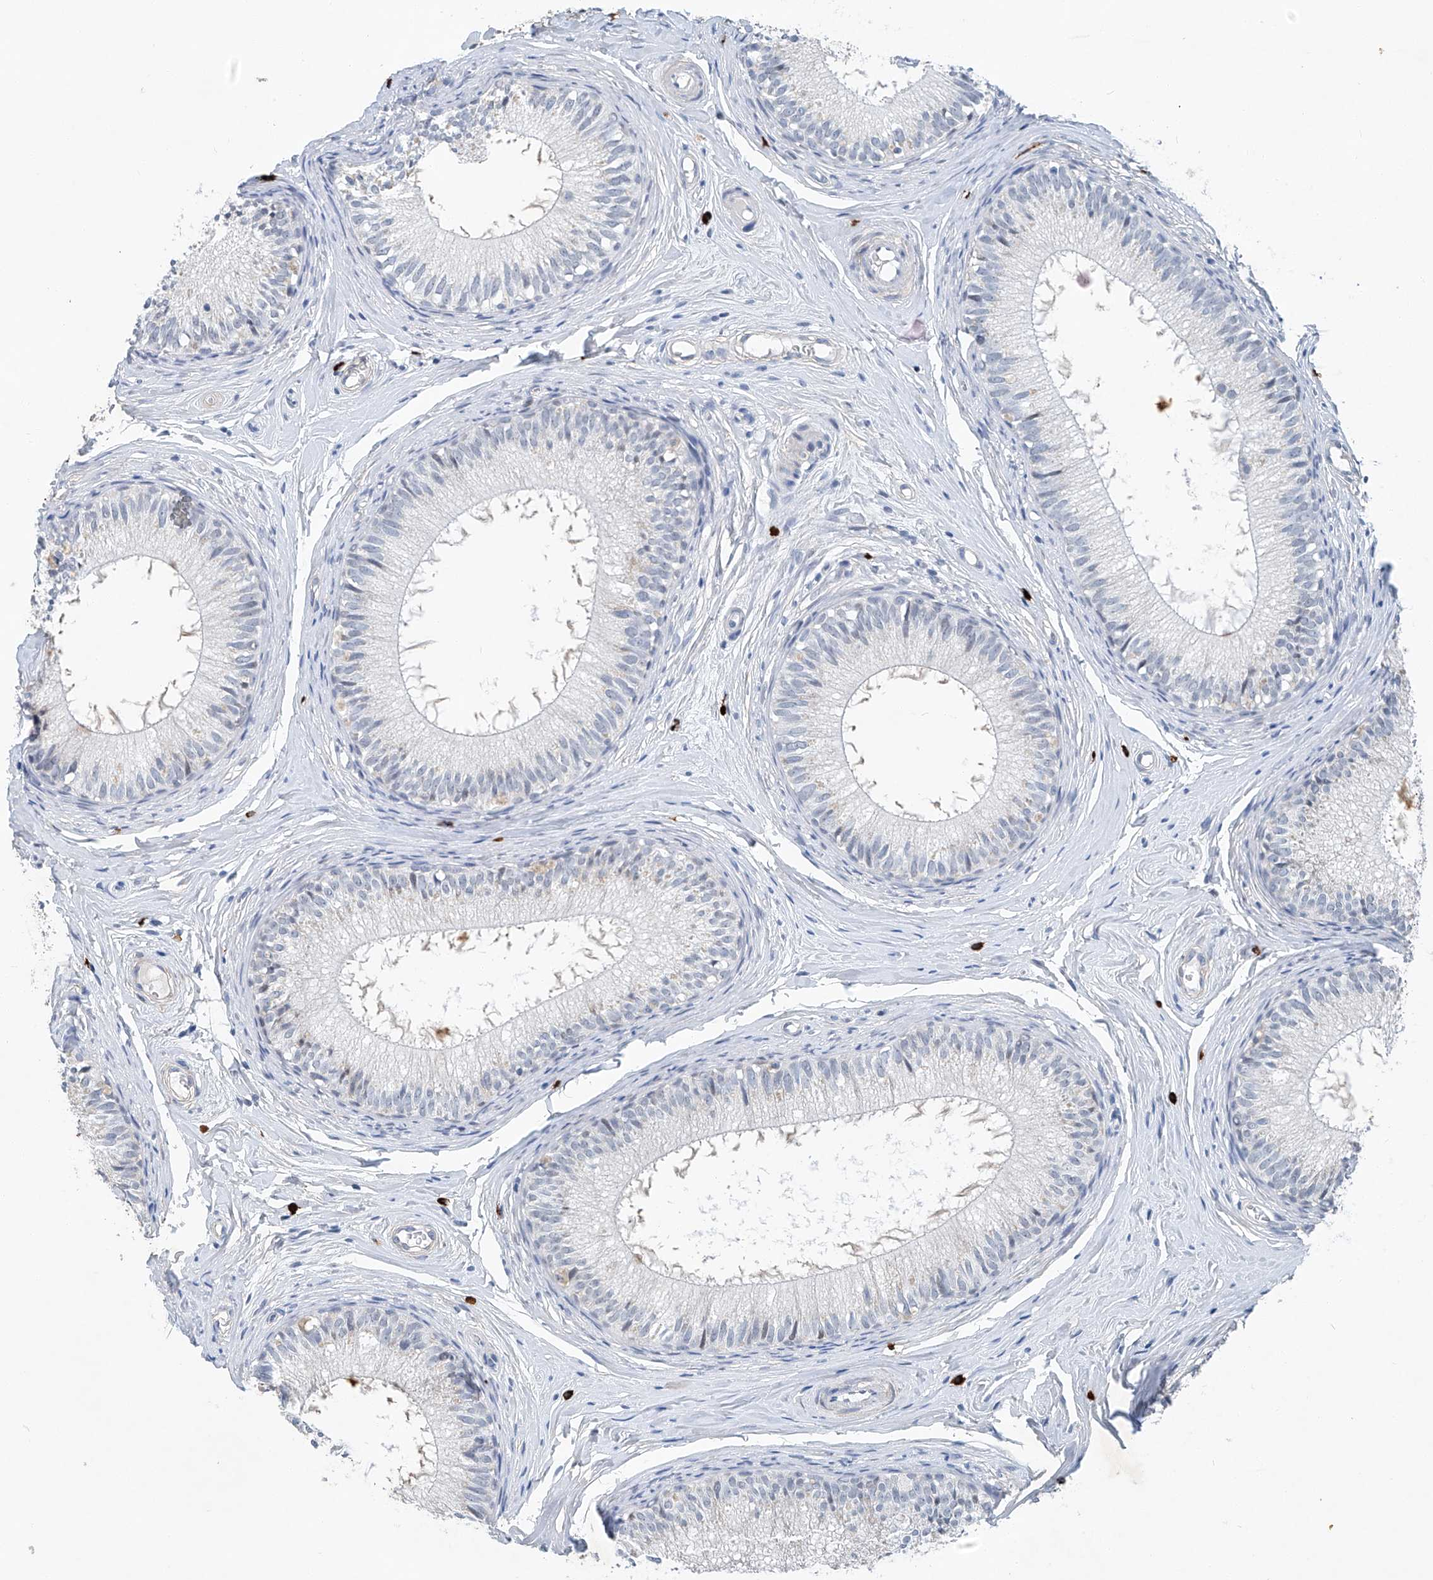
{"staining": {"intensity": "moderate", "quantity": "<25%", "location": "cytoplasmic/membranous"}, "tissue": "epididymis", "cell_type": "Glandular cells", "image_type": "normal", "snomed": [{"axis": "morphology", "description": "Normal tissue, NOS"}, {"axis": "topography", "description": "Epididymis"}], "caption": "High-magnification brightfield microscopy of normal epididymis stained with DAB (3,3'-diaminobenzidine) (brown) and counterstained with hematoxylin (blue). glandular cells exhibit moderate cytoplasmic/membranous expression is appreciated in about<25% of cells. Immunohistochemistry stains the protein of interest in brown and the nuclei are stained blue.", "gene": "KLF15", "patient": {"sex": "male", "age": 34}}